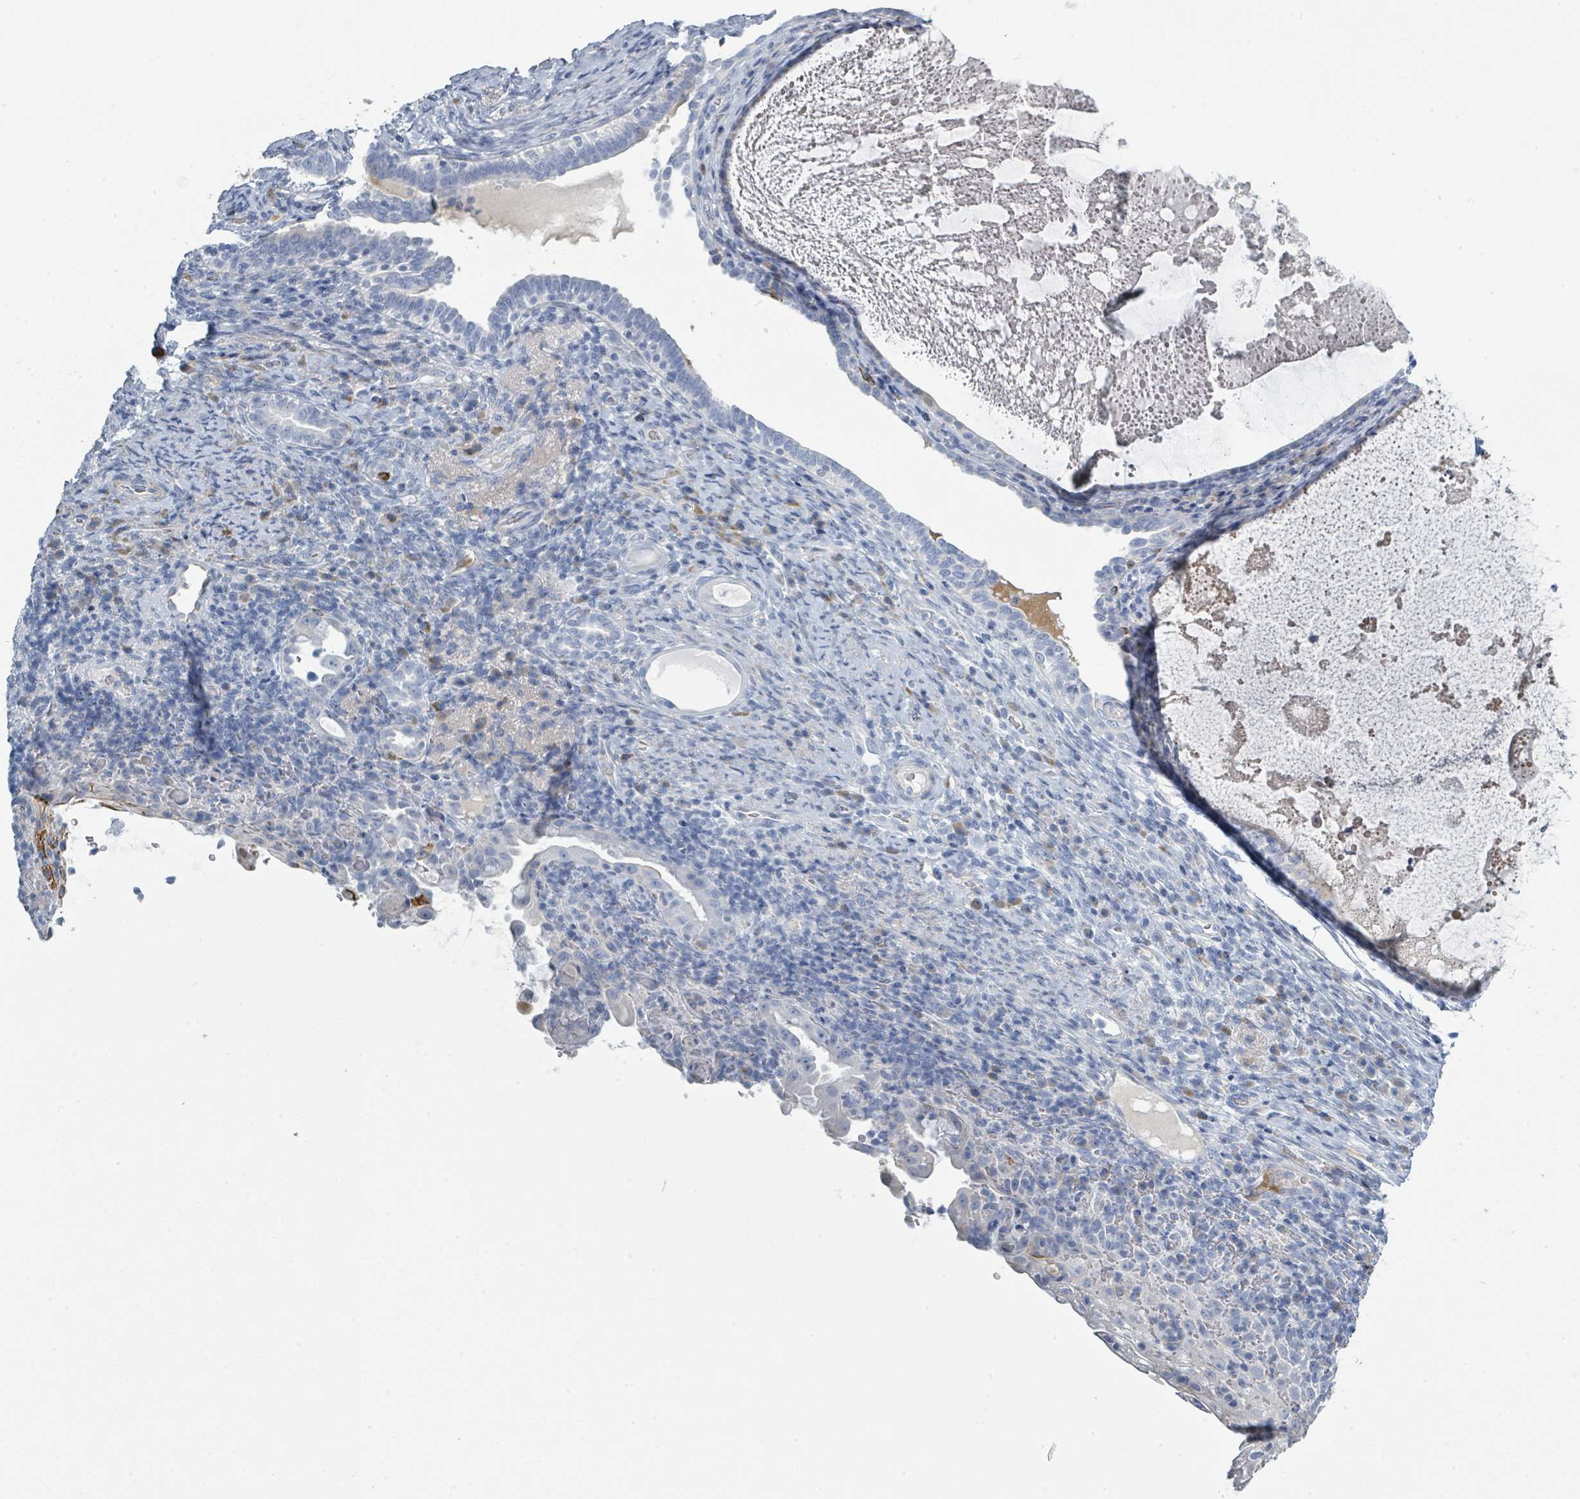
{"staining": {"intensity": "negative", "quantity": "none", "location": "none"}, "tissue": "cervical cancer", "cell_type": "Tumor cells", "image_type": "cancer", "snomed": [{"axis": "morphology", "description": "Squamous cell carcinoma, NOS"}, {"axis": "topography", "description": "Cervix"}], "caption": "Immunohistochemical staining of human cervical cancer displays no significant expression in tumor cells. Nuclei are stained in blue.", "gene": "RAB33B", "patient": {"sex": "female", "age": 52}}